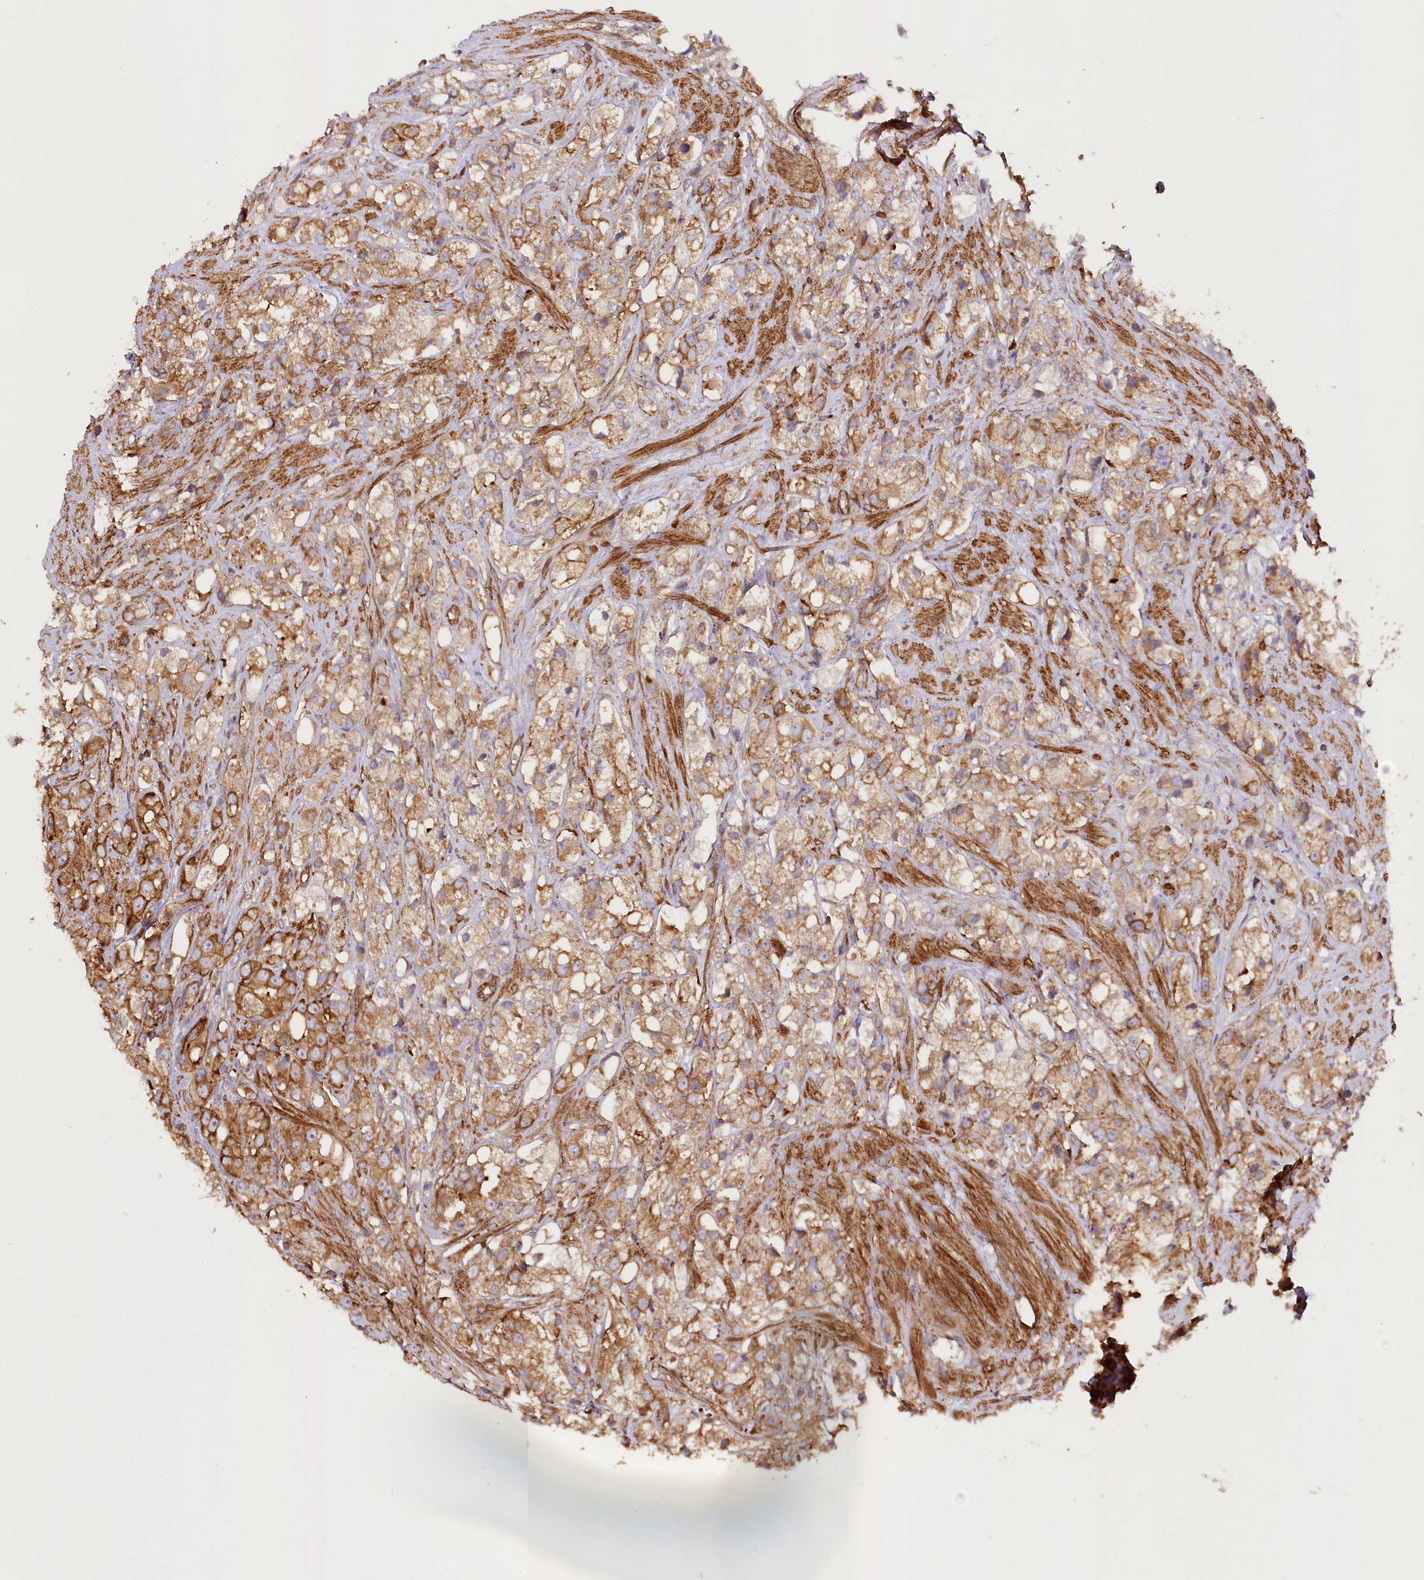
{"staining": {"intensity": "moderate", "quantity": ">75%", "location": "cytoplasmic/membranous"}, "tissue": "prostate cancer", "cell_type": "Tumor cells", "image_type": "cancer", "snomed": [{"axis": "morphology", "description": "Adenocarcinoma, NOS"}, {"axis": "topography", "description": "Prostate"}], "caption": "Prostate cancer (adenocarcinoma) was stained to show a protein in brown. There is medium levels of moderate cytoplasmic/membranous staining in approximately >75% of tumor cells. Nuclei are stained in blue.", "gene": "SYNPO2", "patient": {"sex": "male", "age": 79}}